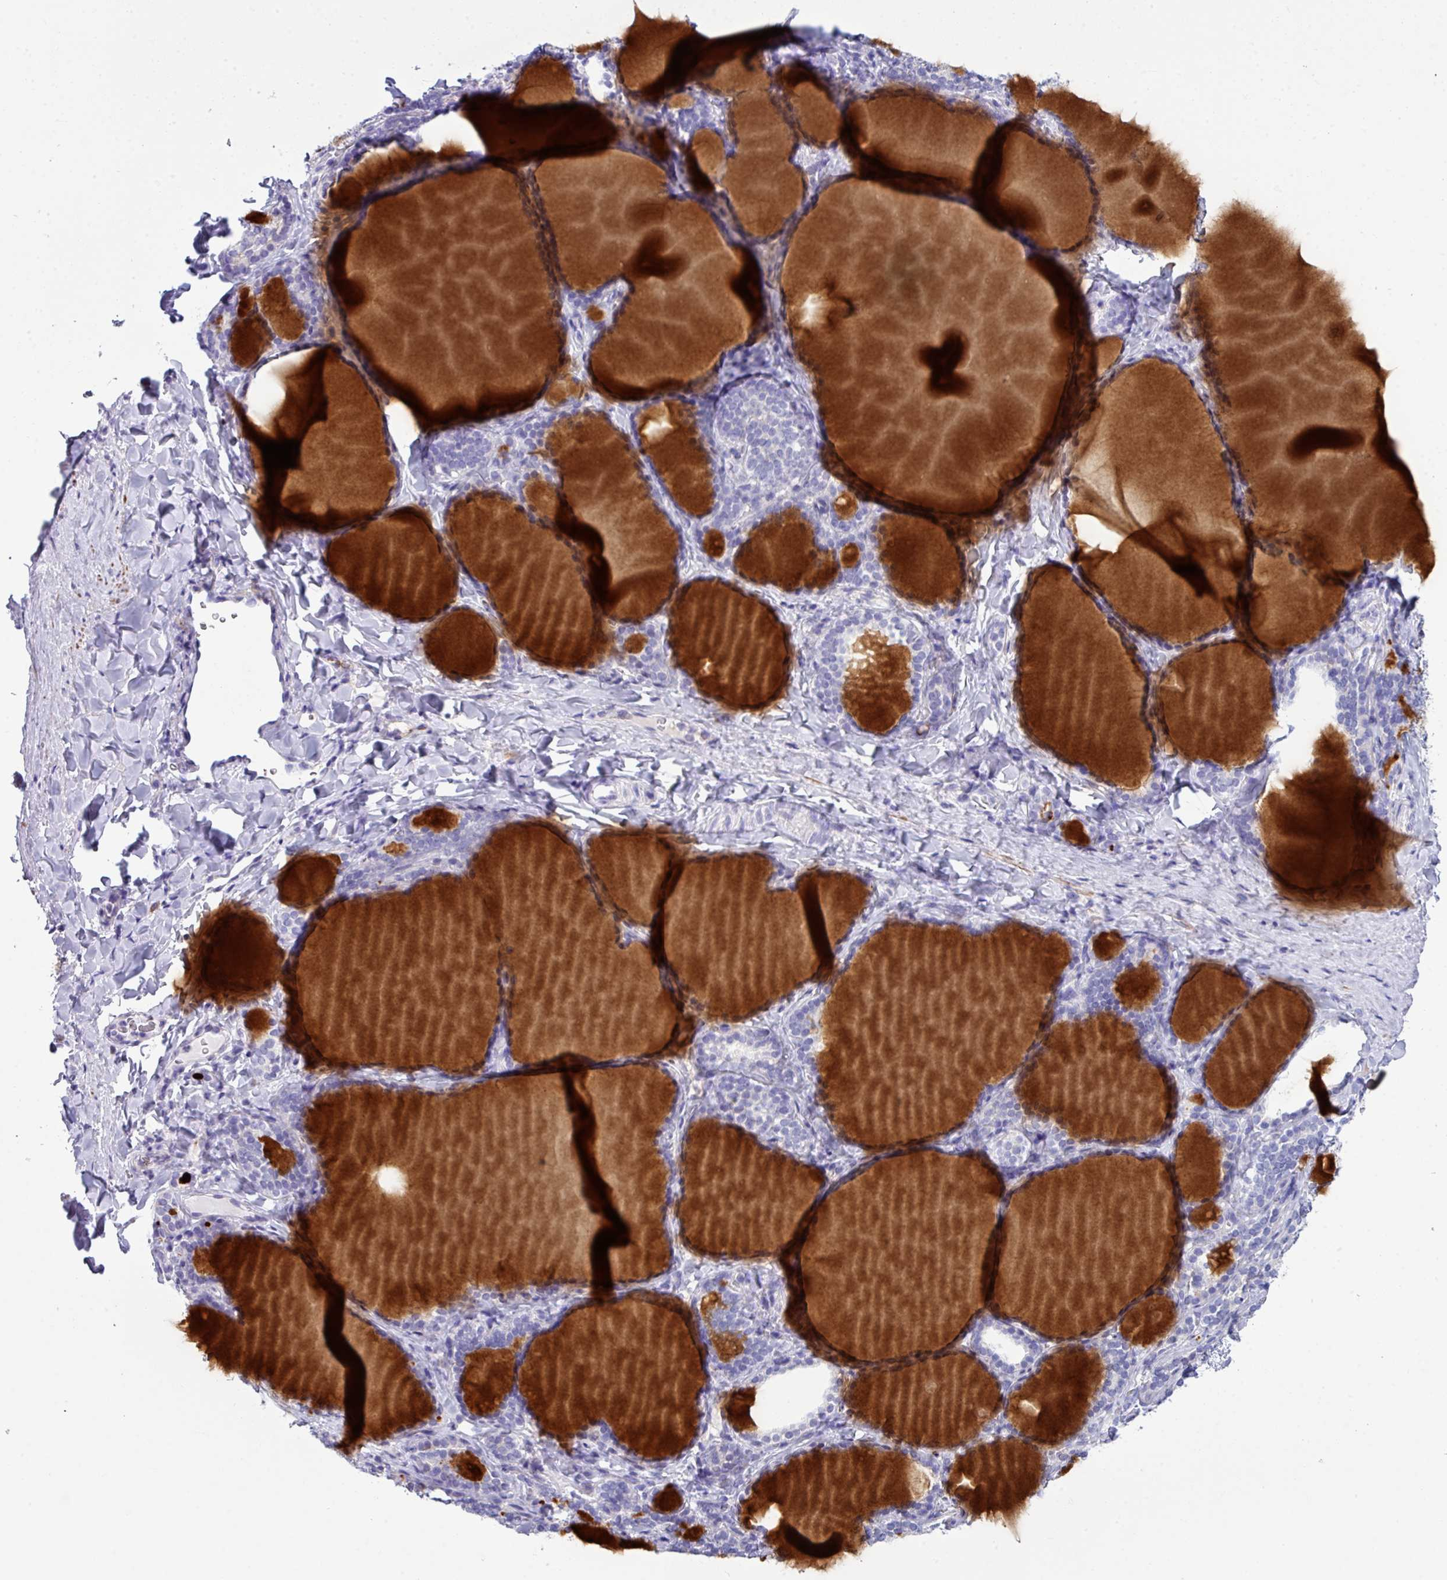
{"staining": {"intensity": "negative", "quantity": "none", "location": "none"}, "tissue": "thyroid gland", "cell_type": "Glandular cells", "image_type": "normal", "snomed": [{"axis": "morphology", "description": "Normal tissue, NOS"}, {"axis": "topography", "description": "Thyroid gland"}], "caption": "Human thyroid gland stained for a protein using immunohistochemistry (IHC) displays no expression in glandular cells.", "gene": "ABCC5", "patient": {"sex": "female", "age": 31}}